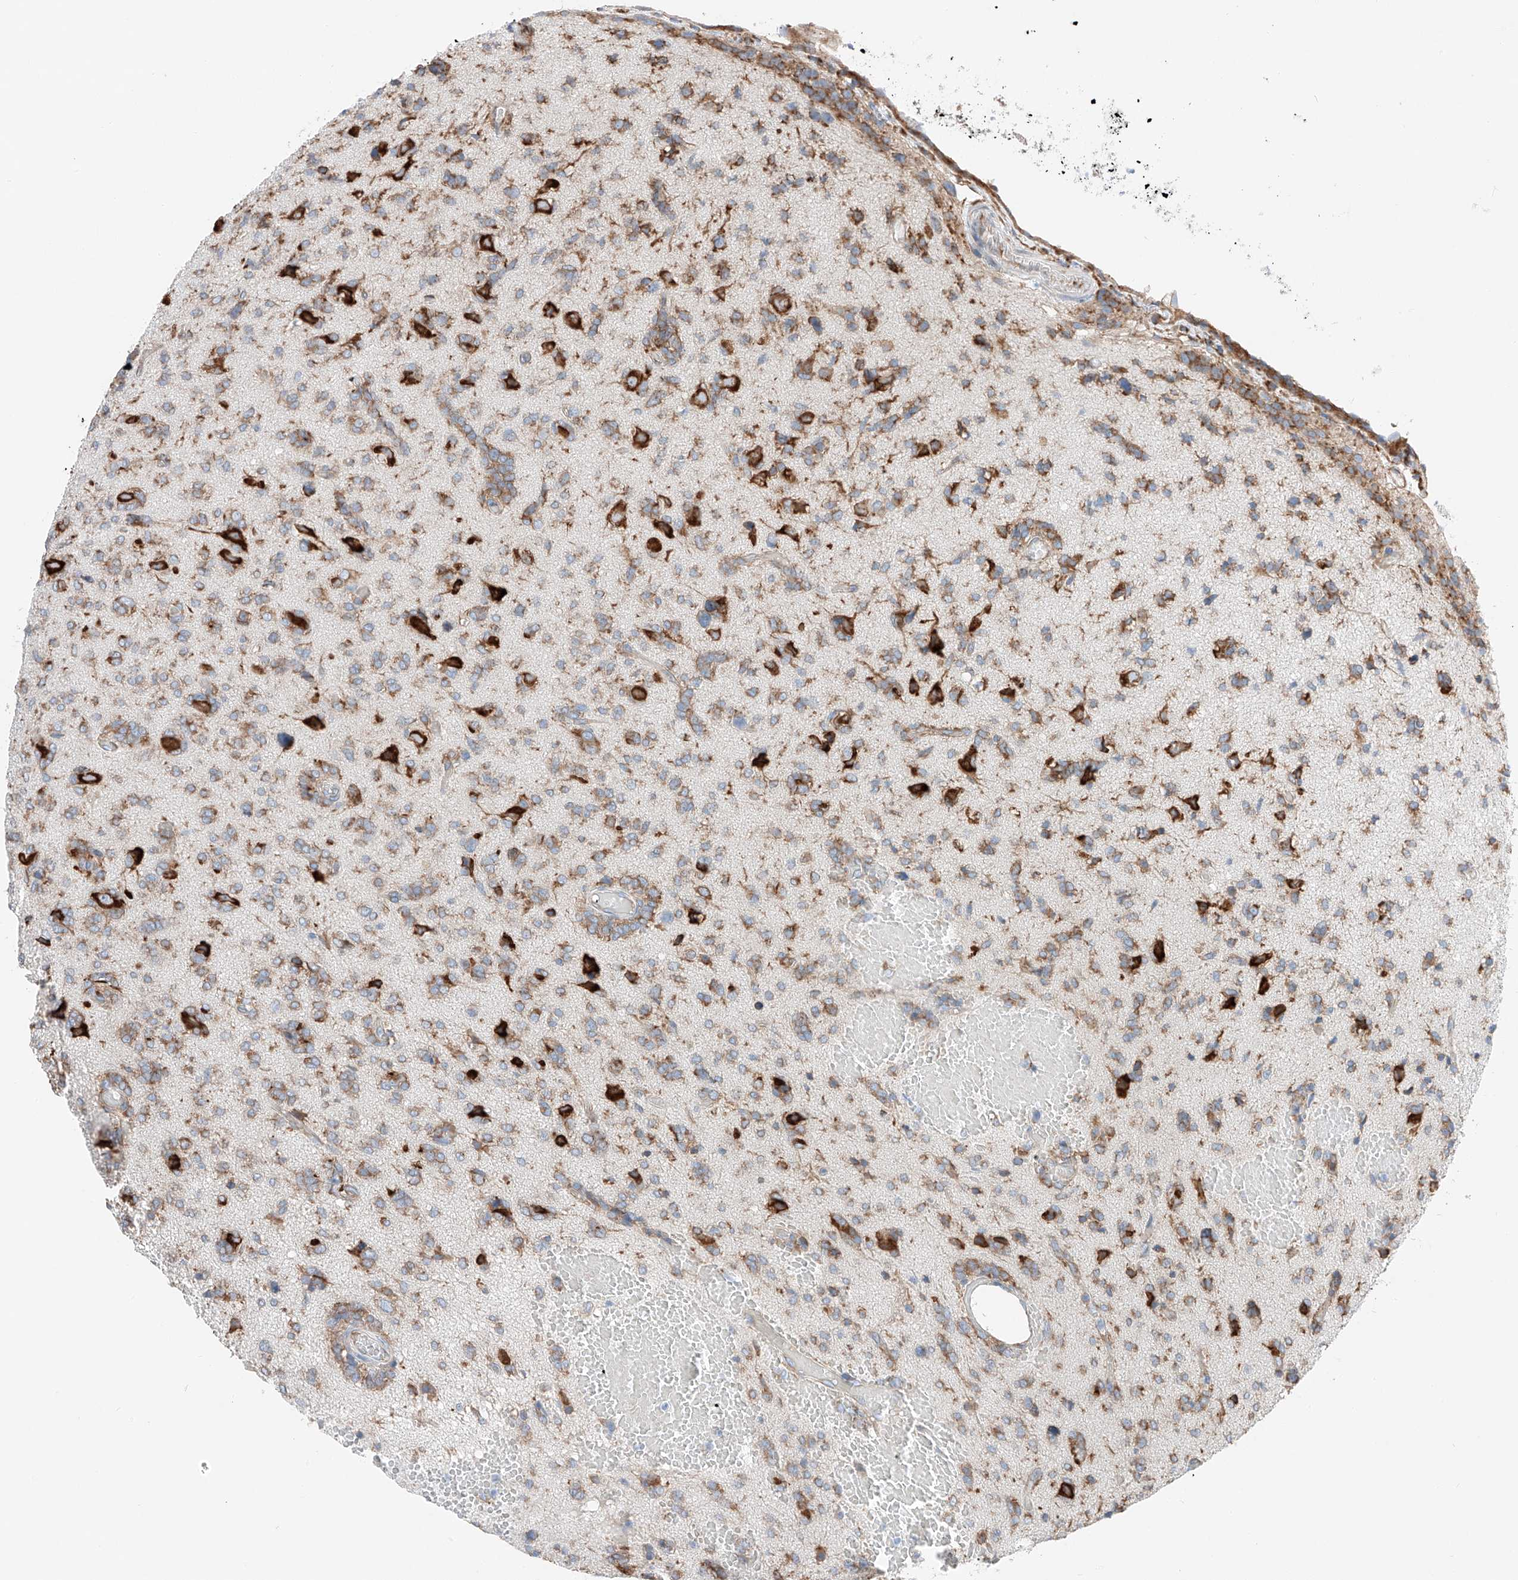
{"staining": {"intensity": "moderate", "quantity": ">75%", "location": "cytoplasmic/membranous"}, "tissue": "glioma", "cell_type": "Tumor cells", "image_type": "cancer", "snomed": [{"axis": "morphology", "description": "Glioma, malignant, High grade"}, {"axis": "topography", "description": "Brain"}], "caption": "Tumor cells display moderate cytoplasmic/membranous expression in about >75% of cells in glioma.", "gene": "CRELD1", "patient": {"sex": "female", "age": 59}}